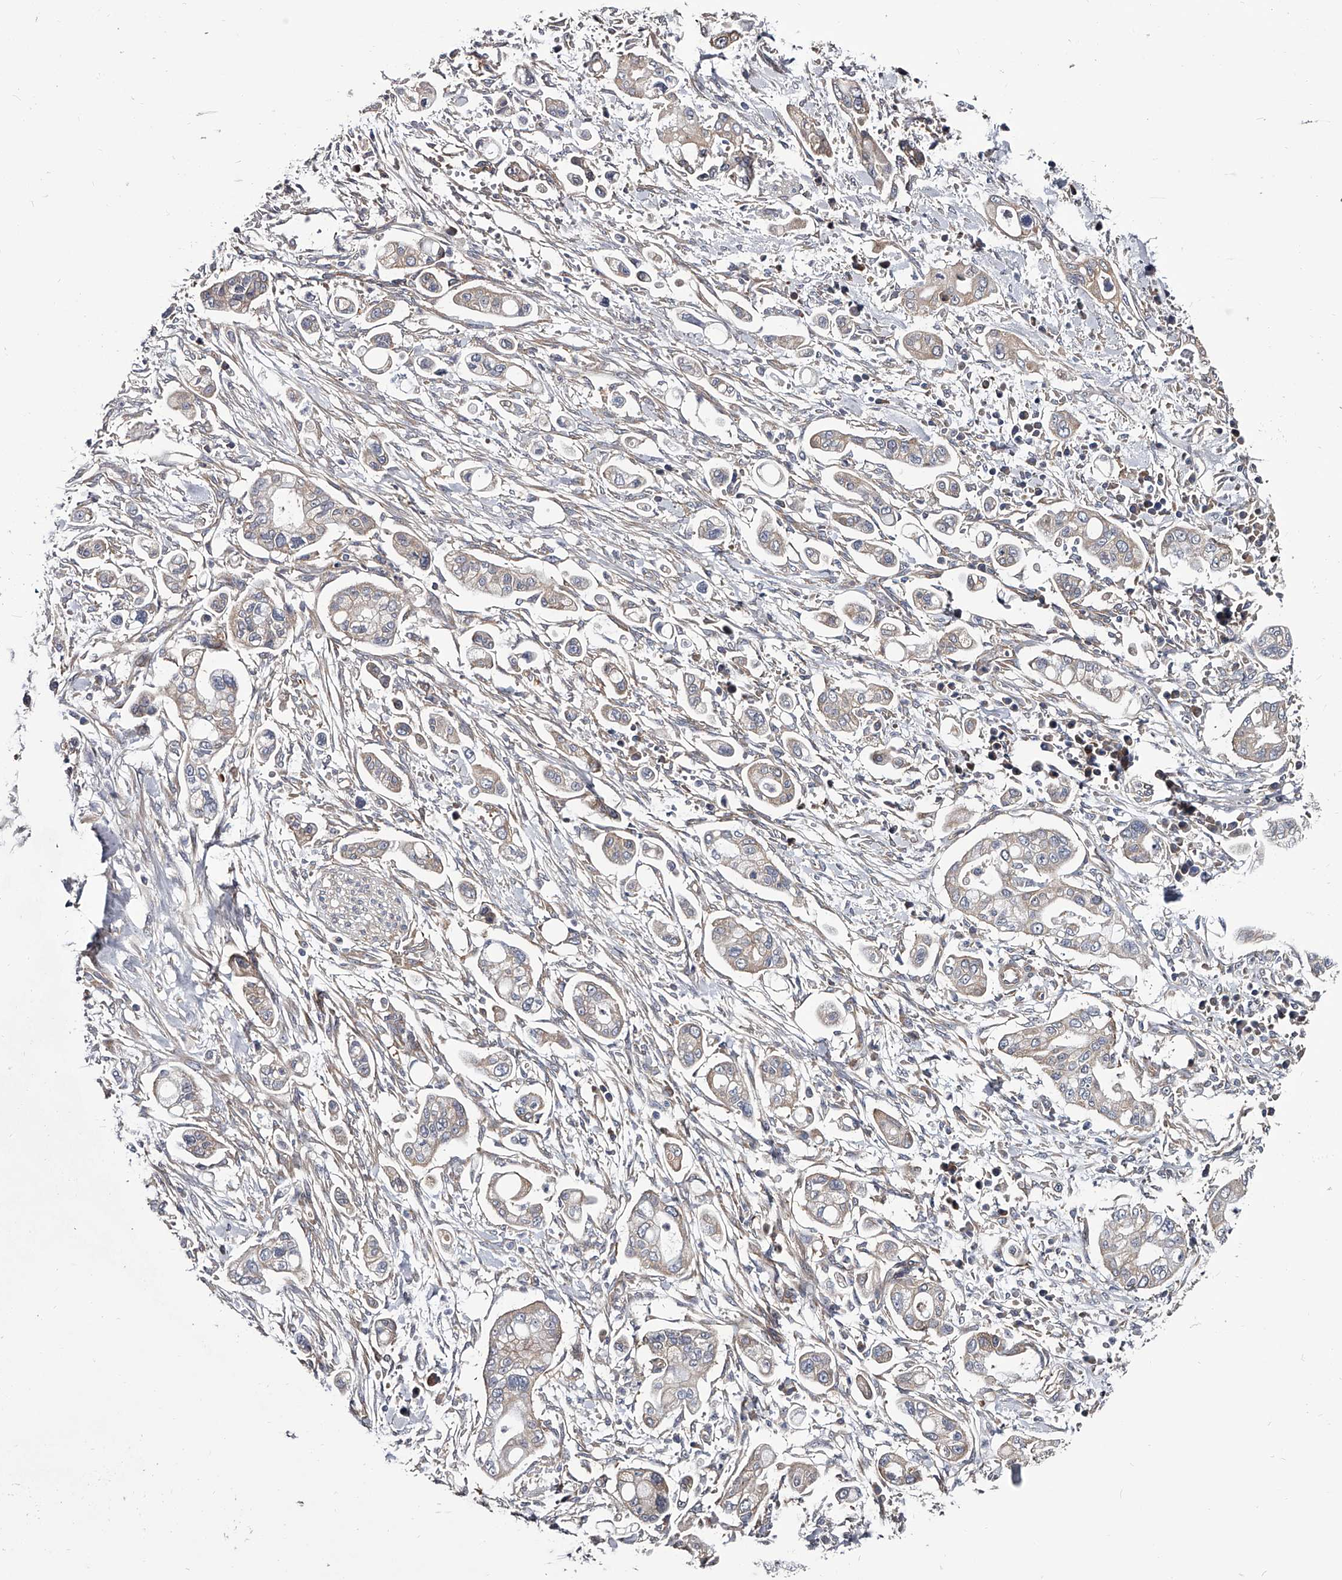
{"staining": {"intensity": "negative", "quantity": "none", "location": "none"}, "tissue": "pancreatic cancer", "cell_type": "Tumor cells", "image_type": "cancer", "snomed": [{"axis": "morphology", "description": "Adenocarcinoma, NOS"}, {"axis": "topography", "description": "Pancreas"}], "caption": "IHC histopathology image of neoplastic tissue: pancreatic cancer (adenocarcinoma) stained with DAB (3,3'-diaminobenzidine) exhibits no significant protein positivity in tumor cells. (Brightfield microscopy of DAB (3,3'-diaminobenzidine) immunohistochemistry (IHC) at high magnification).", "gene": "GAPVD1", "patient": {"sex": "male", "age": 68}}